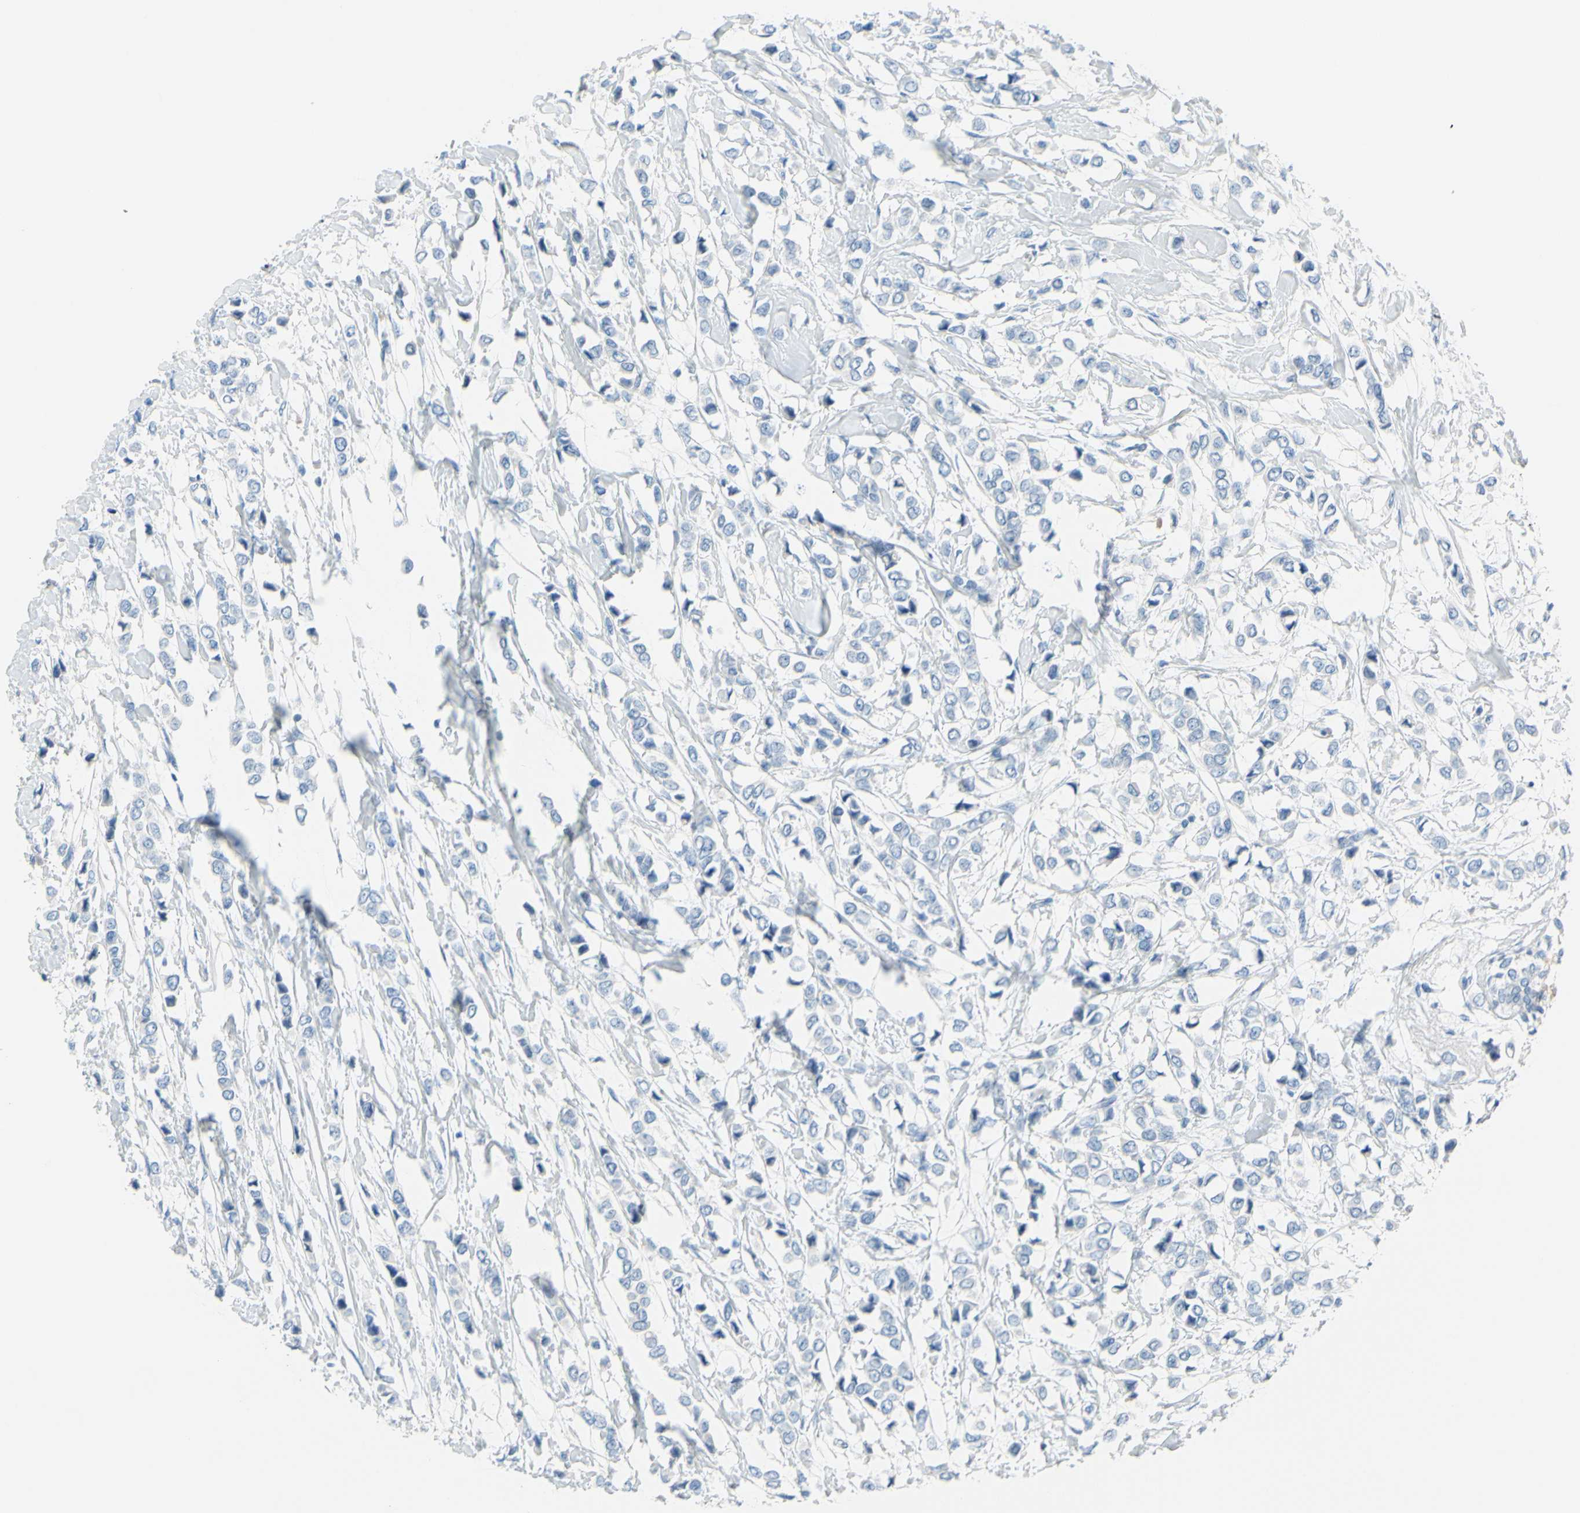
{"staining": {"intensity": "negative", "quantity": "none", "location": "none"}, "tissue": "breast cancer", "cell_type": "Tumor cells", "image_type": "cancer", "snomed": [{"axis": "morphology", "description": "Lobular carcinoma"}, {"axis": "topography", "description": "Breast"}], "caption": "This is an immunohistochemistry histopathology image of human breast cancer (lobular carcinoma). There is no expression in tumor cells.", "gene": "DCT", "patient": {"sex": "female", "age": 51}}